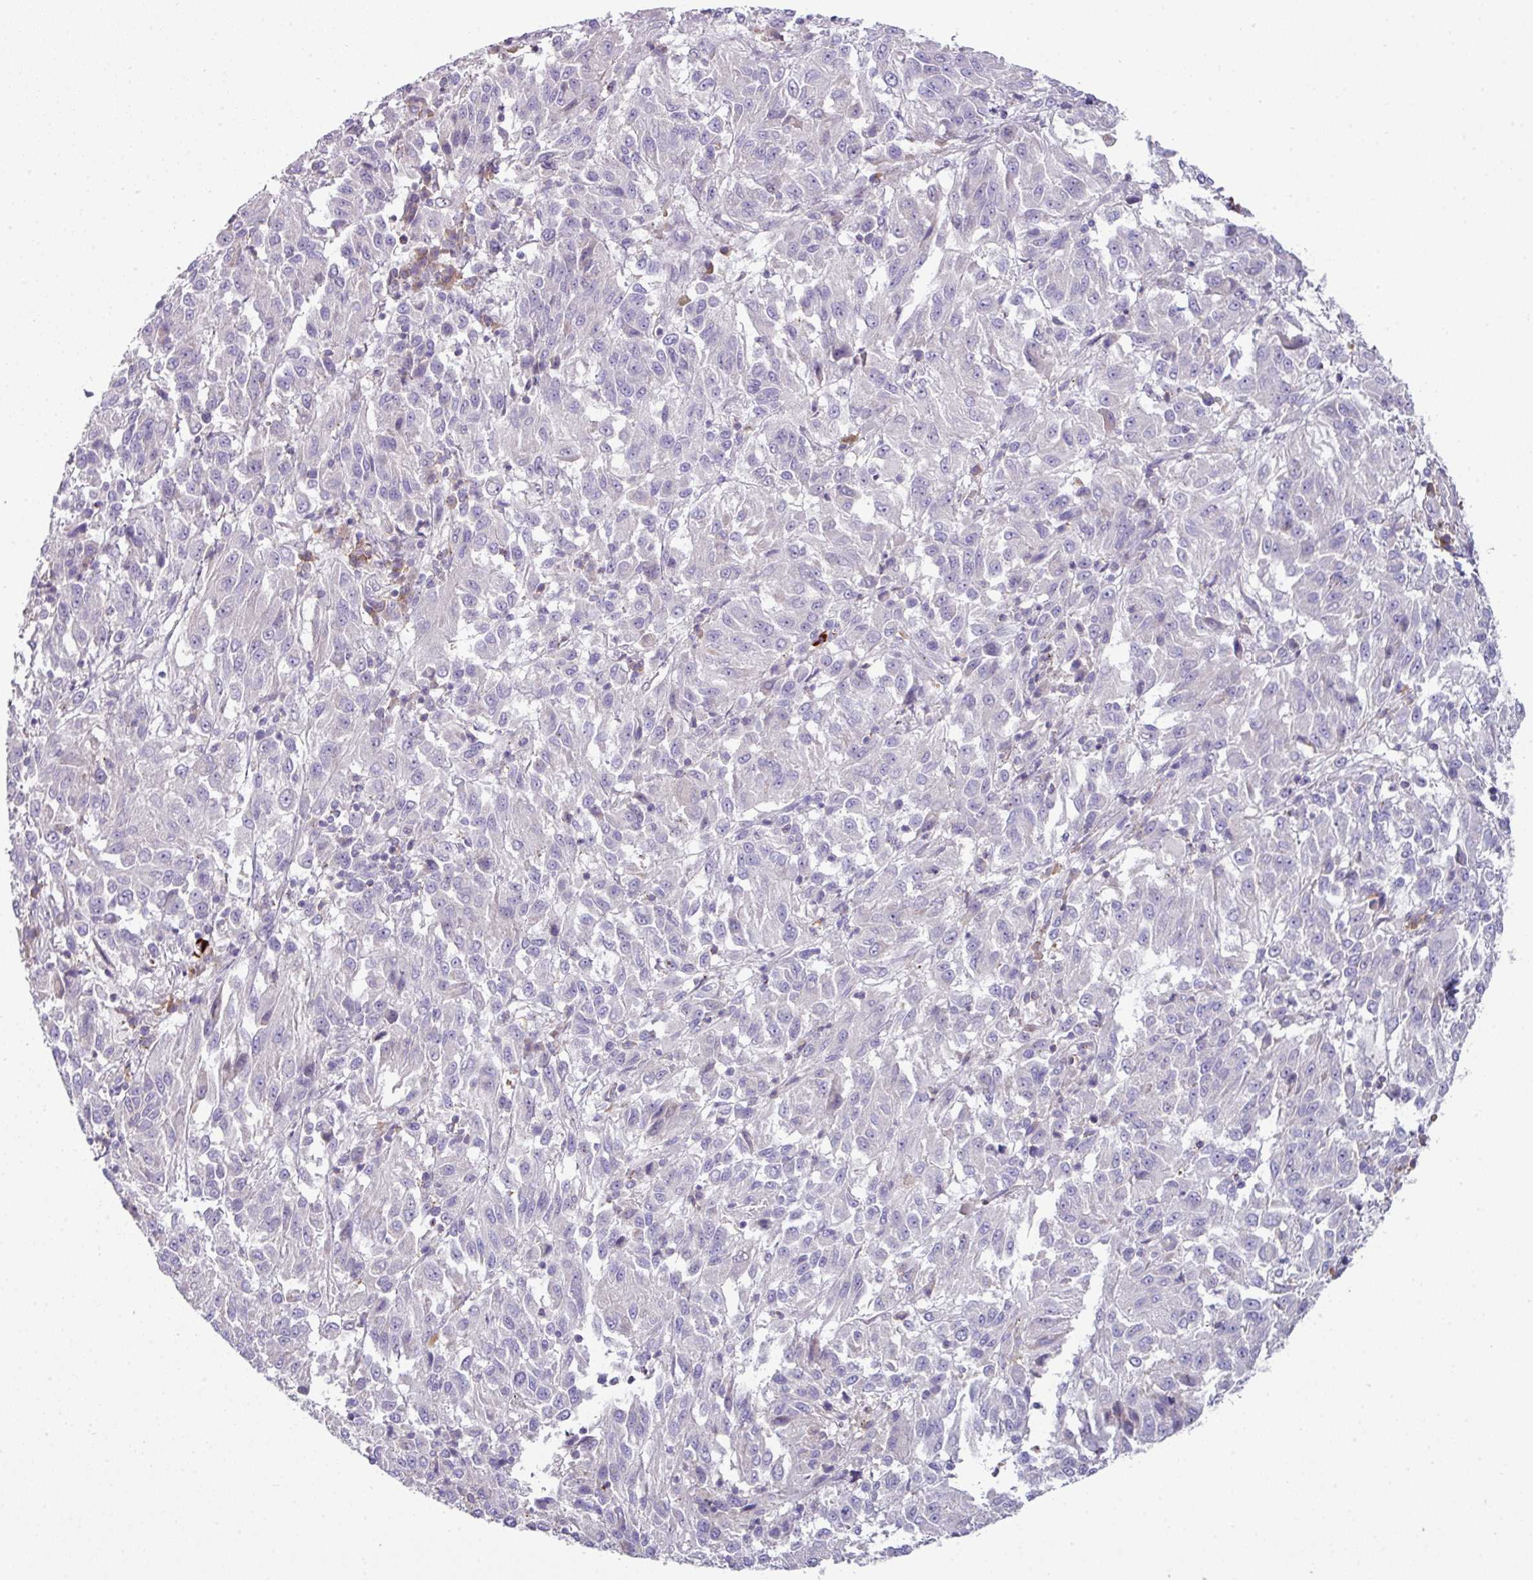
{"staining": {"intensity": "negative", "quantity": "none", "location": "none"}, "tissue": "melanoma", "cell_type": "Tumor cells", "image_type": "cancer", "snomed": [{"axis": "morphology", "description": "Malignant melanoma, Metastatic site"}, {"axis": "topography", "description": "Lung"}], "caption": "Protein analysis of malignant melanoma (metastatic site) displays no significant expression in tumor cells.", "gene": "SLAMF6", "patient": {"sex": "male", "age": 64}}